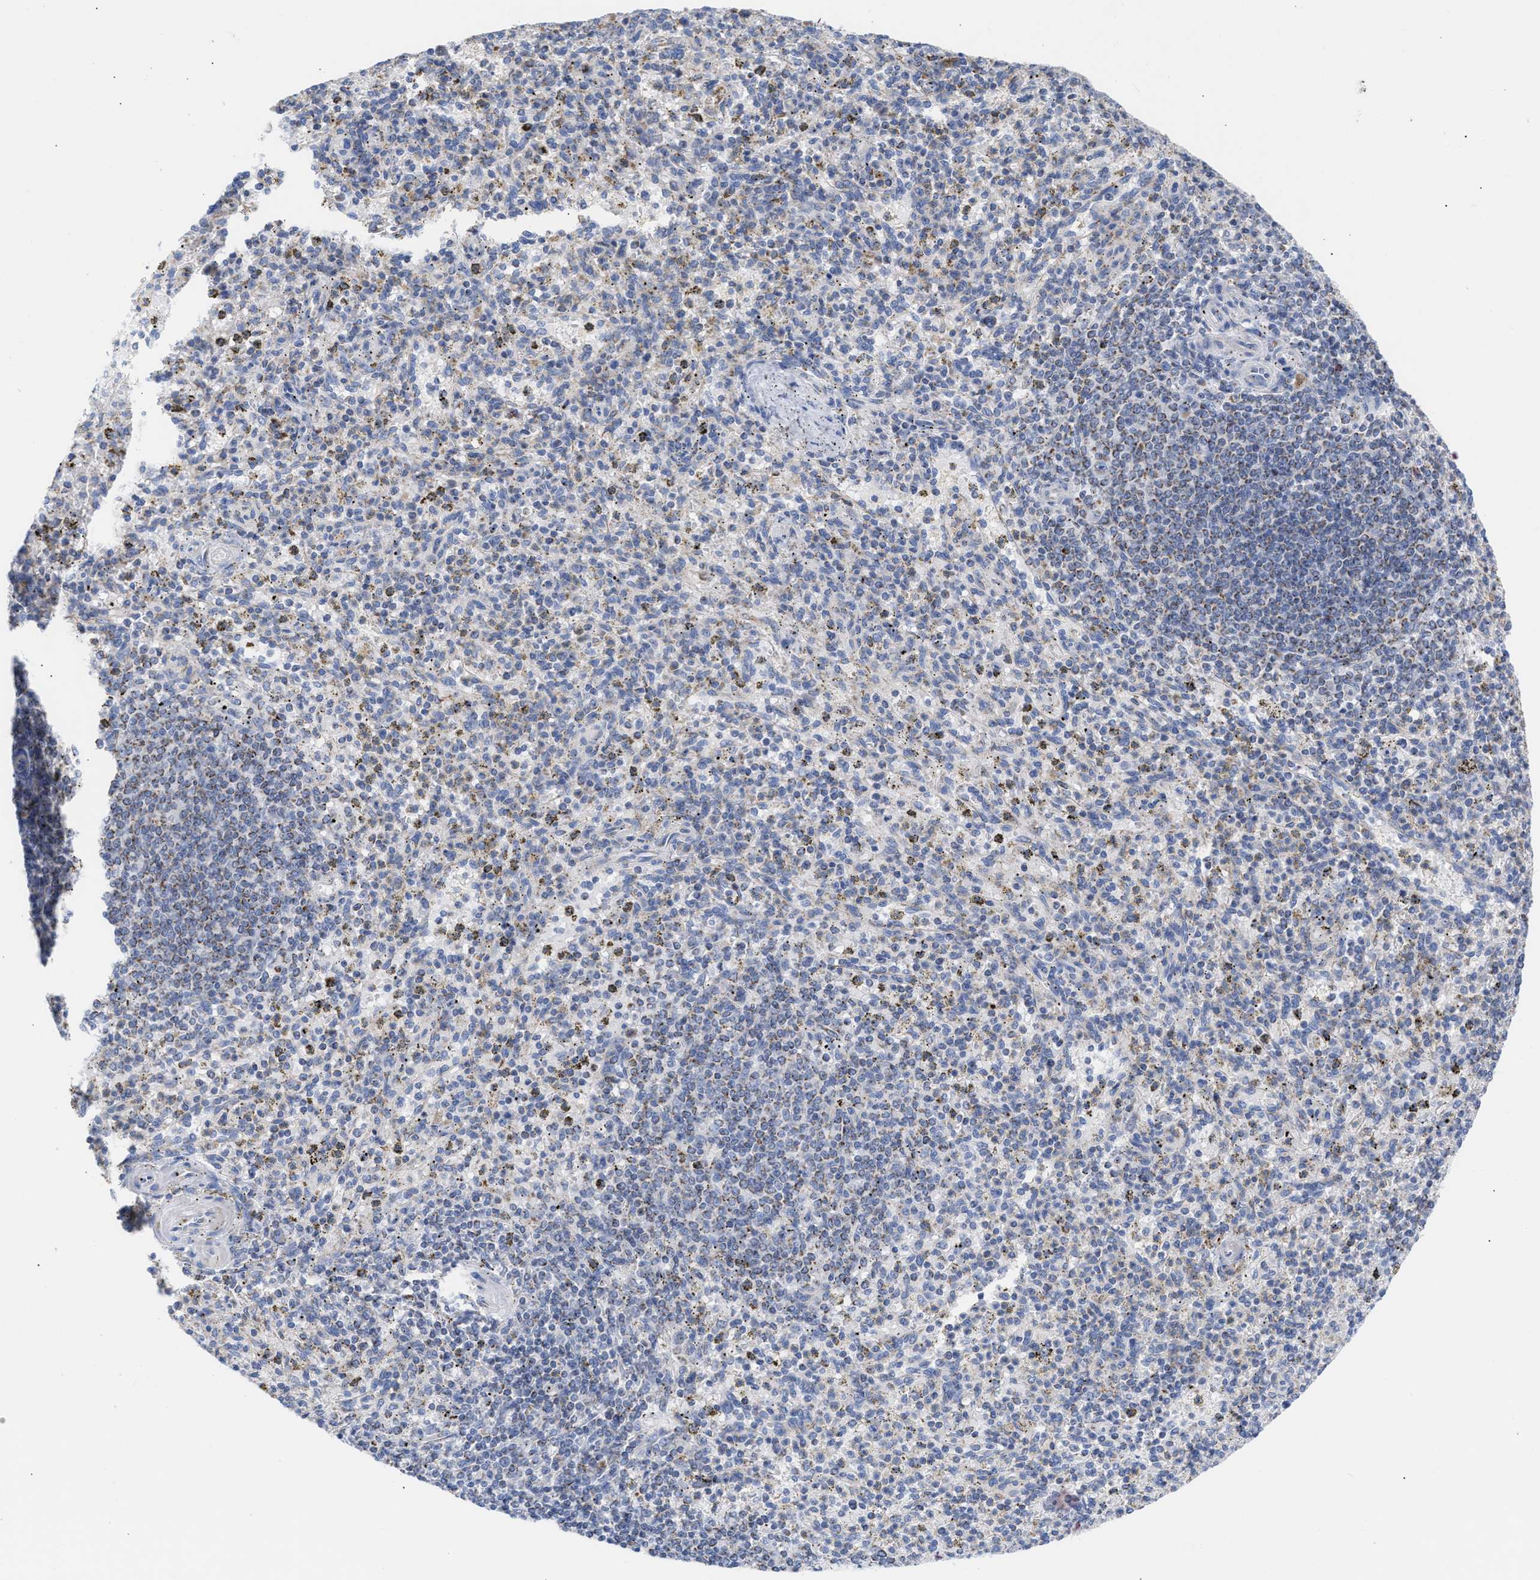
{"staining": {"intensity": "weak", "quantity": "<25%", "location": "cytoplasmic/membranous"}, "tissue": "spleen", "cell_type": "Cells in red pulp", "image_type": "normal", "snomed": [{"axis": "morphology", "description": "Normal tissue, NOS"}, {"axis": "topography", "description": "Spleen"}], "caption": "This is a micrograph of IHC staining of benign spleen, which shows no staining in cells in red pulp. The staining was performed using DAB to visualize the protein expression in brown, while the nuclei were stained in blue with hematoxylin (Magnification: 20x).", "gene": "ACOT13", "patient": {"sex": "male", "age": 72}}